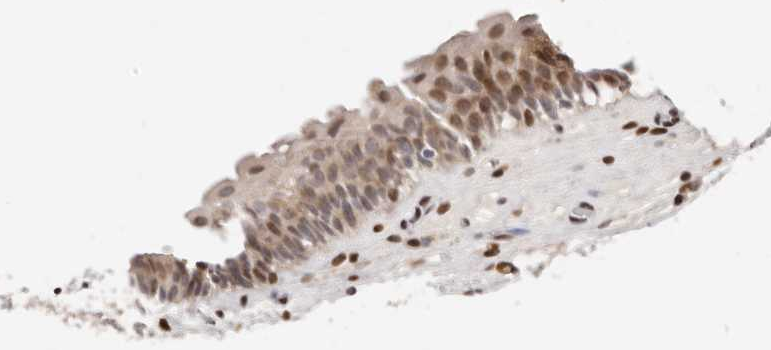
{"staining": {"intensity": "strong", "quantity": "<25%", "location": "cytoplasmic/membranous,nuclear"}, "tissue": "urinary bladder", "cell_type": "Urothelial cells", "image_type": "normal", "snomed": [{"axis": "morphology", "description": "Normal tissue, NOS"}, {"axis": "topography", "description": "Urinary bladder"}], "caption": "High-magnification brightfield microscopy of benign urinary bladder stained with DAB (3,3'-diaminobenzidine) (brown) and counterstained with hematoxylin (blue). urothelial cells exhibit strong cytoplasmic/membranous,nuclear positivity is seen in about<25% of cells. The staining was performed using DAB (3,3'-diaminobenzidine) to visualize the protein expression in brown, while the nuclei were stained in blue with hematoxylin (Magnification: 20x).", "gene": "IQGAP3", "patient": {"sex": "male", "age": 83}}